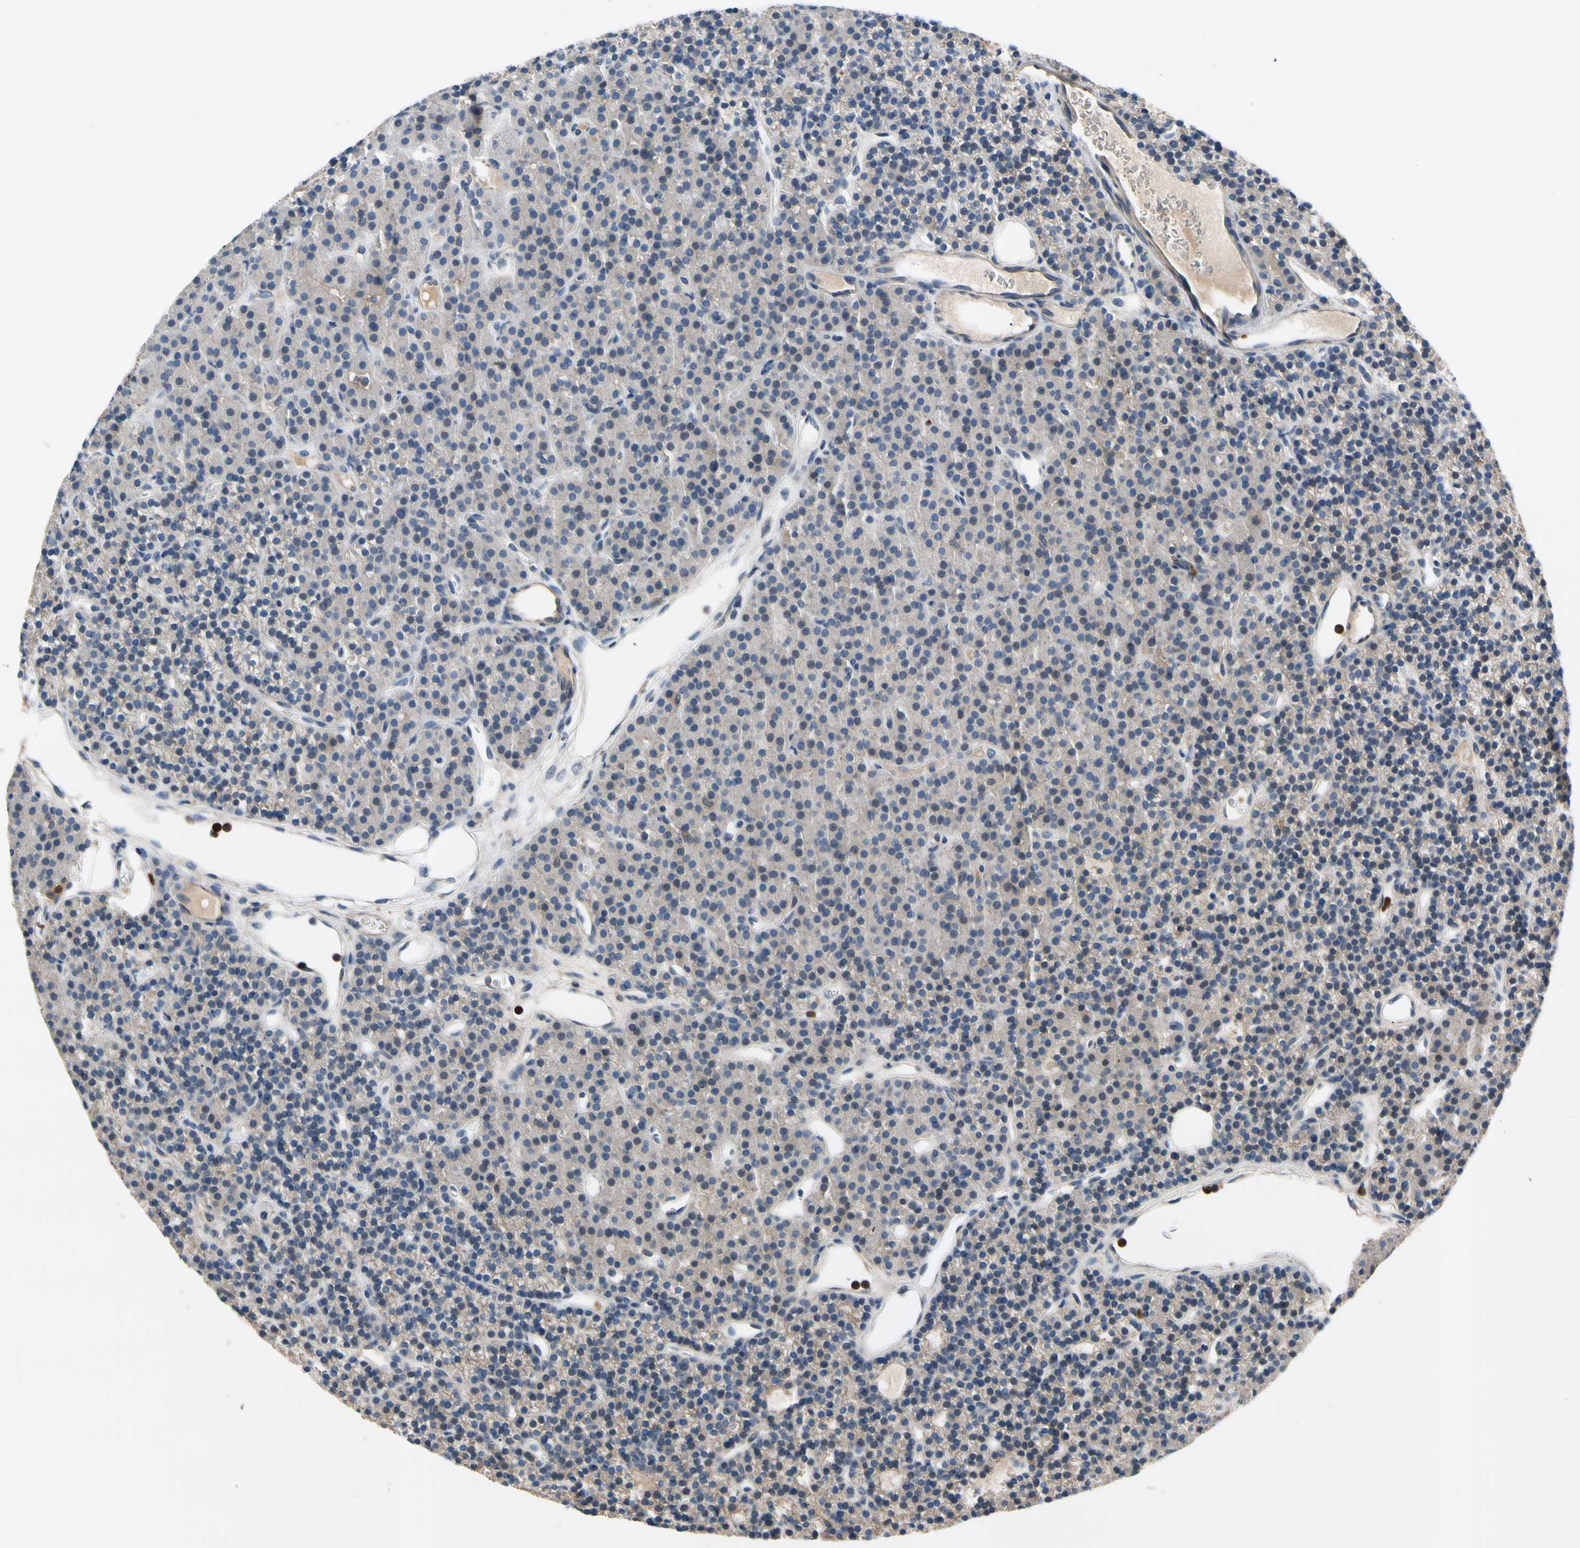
{"staining": {"intensity": "weak", "quantity": "25%-75%", "location": "cytoplasmic/membranous"}, "tissue": "parathyroid gland", "cell_type": "Glandular cells", "image_type": "normal", "snomed": [{"axis": "morphology", "description": "Normal tissue, NOS"}, {"axis": "morphology", "description": "Hyperplasia, NOS"}, {"axis": "topography", "description": "Parathyroid gland"}], "caption": "Protein expression analysis of benign parathyroid gland demonstrates weak cytoplasmic/membranous expression in about 25%-75% of glandular cells. The staining was performed using DAB (3,3'-diaminobenzidine) to visualize the protein expression in brown, while the nuclei were stained in blue with hematoxylin (Magnification: 20x).", "gene": "SIGLEC5", "patient": {"sex": "male", "age": 44}}